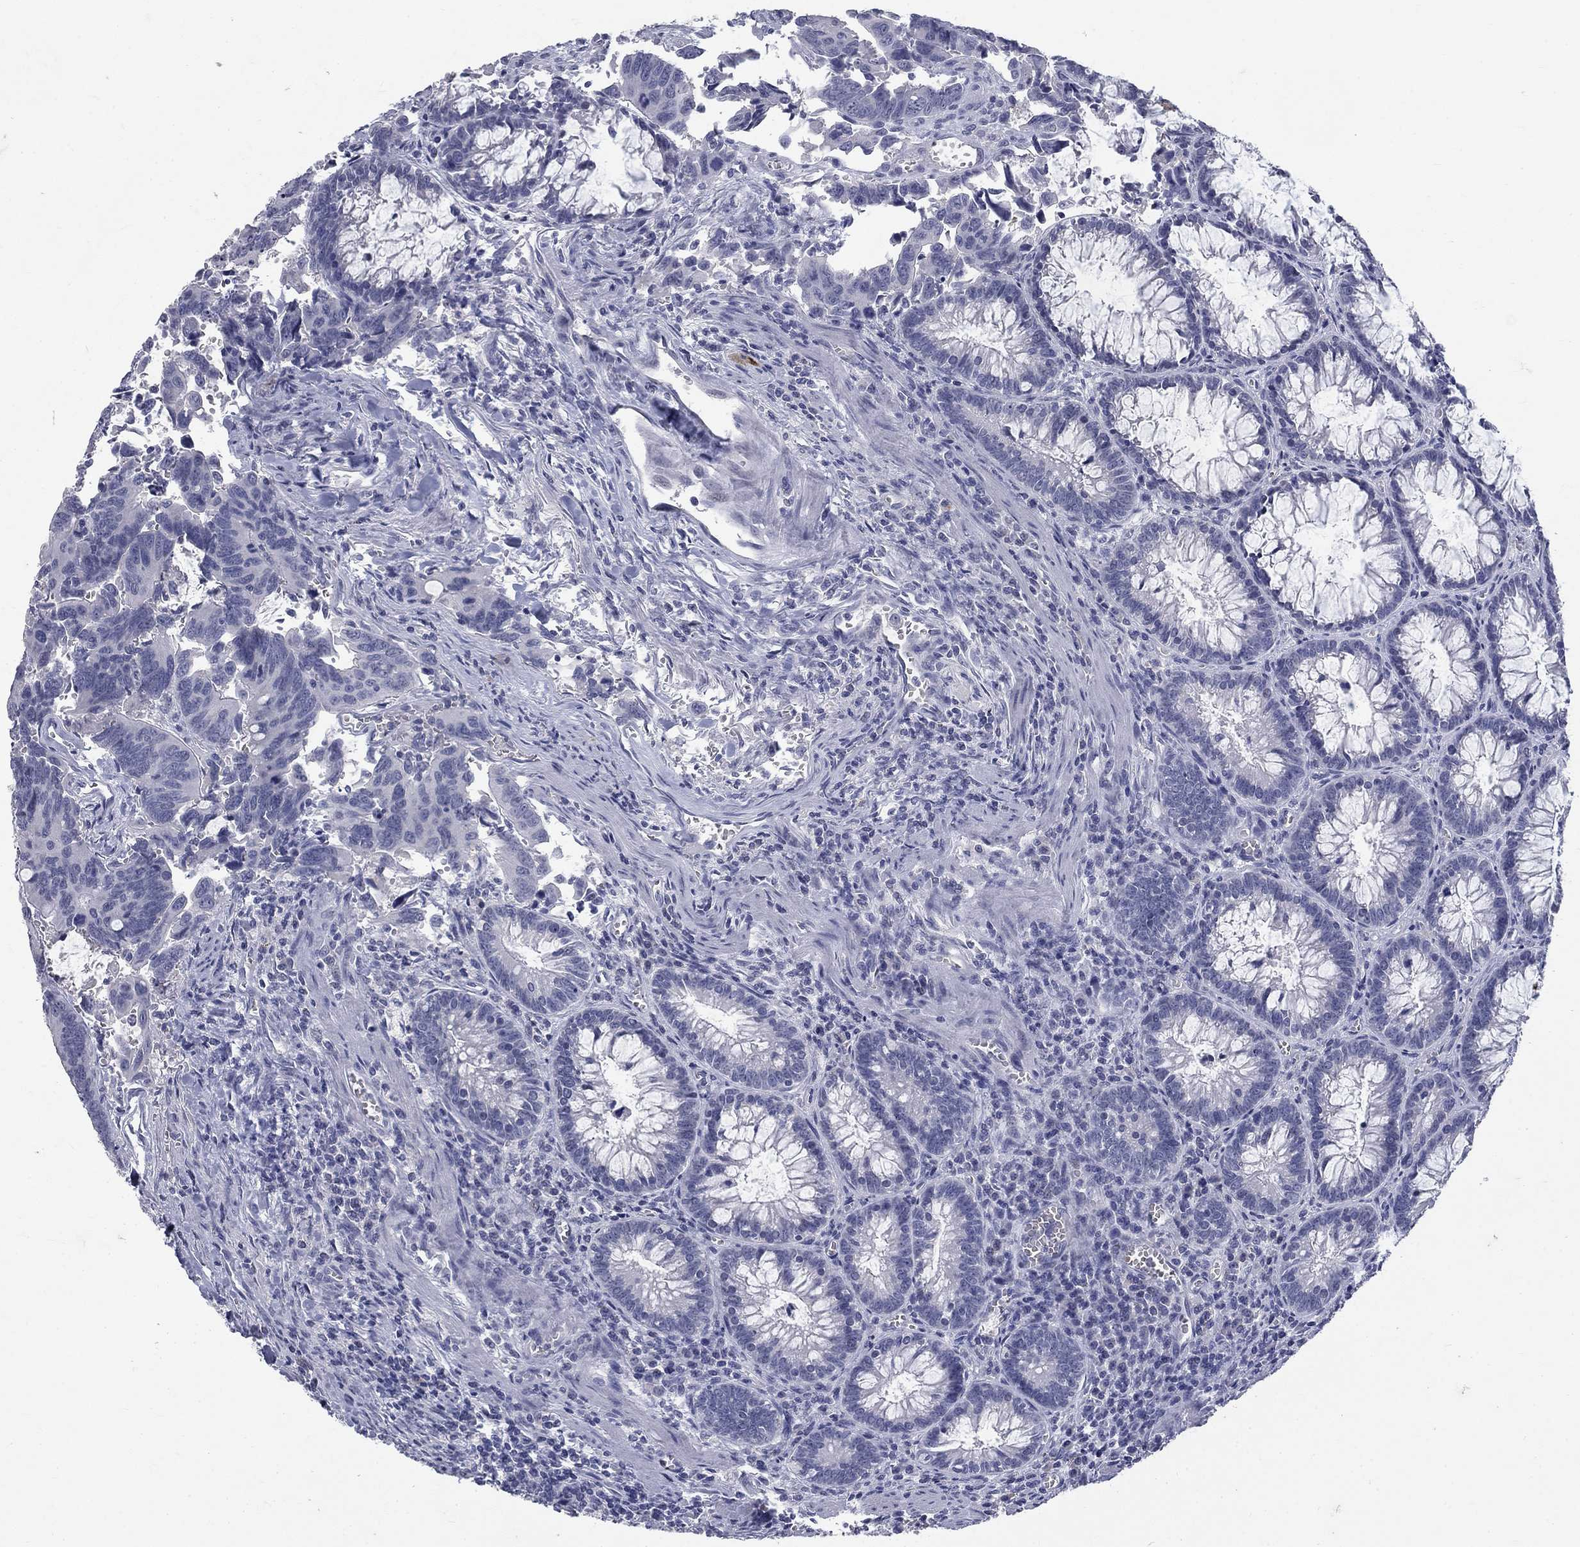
{"staining": {"intensity": "negative", "quantity": "none", "location": "none"}, "tissue": "colorectal cancer", "cell_type": "Tumor cells", "image_type": "cancer", "snomed": [{"axis": "morphology", "description": "Adenocarcinoma, NOS"}, {"axis": "topography", "description": "Rectum"}], "caption": "Immunohistochemical staining of adenocarcinoma (colorectal) demonstrates no significant expression in tumor cells.", "gene": "ELAVL4", "patient": {"sex": "male", "age": 67}}